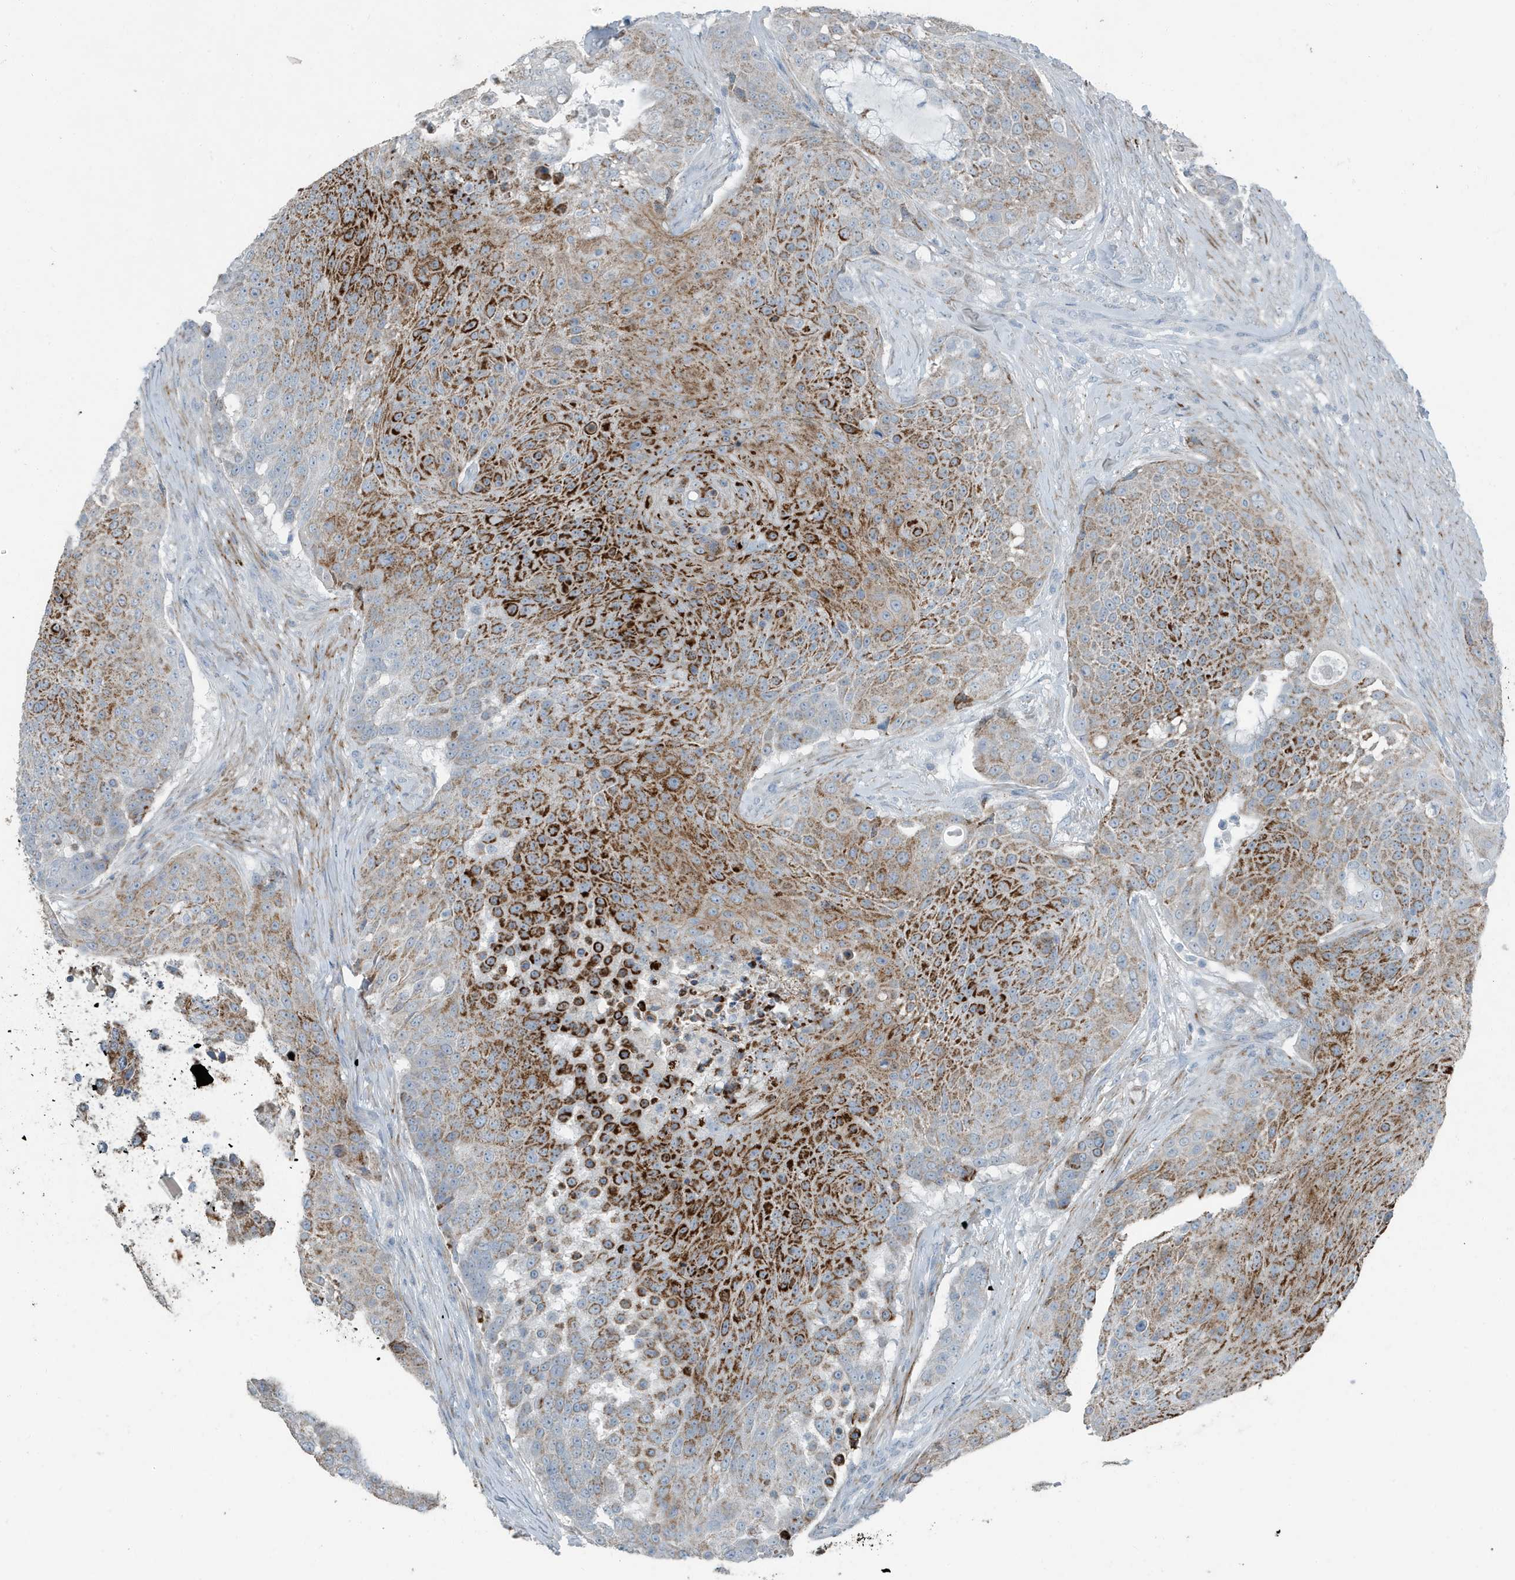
{"staining": {"intensity": "moderate", "quantity": "25%-75%", "location": "cytoplasmic/membranous"}, "tissue": "urothelial cancer", "cell_type": "Tumor cells", "image_type": "cancer", "snomed": [{"axis": "morphology", "description": "Urothelial carcinoma, High grade"}, {"axis": "topography", "description": "Urinary bladder"}], "caption": "Immunohistochemistry (IHC) (DAB) staining of human urothelial carcinoma (high-grade) exhibits moderate cytoplasmic/membranous protein positivity in about 25%-75% of tumor cells.", "gene": "FAM162A", "patient": {"sex": "female", "age": 63}}